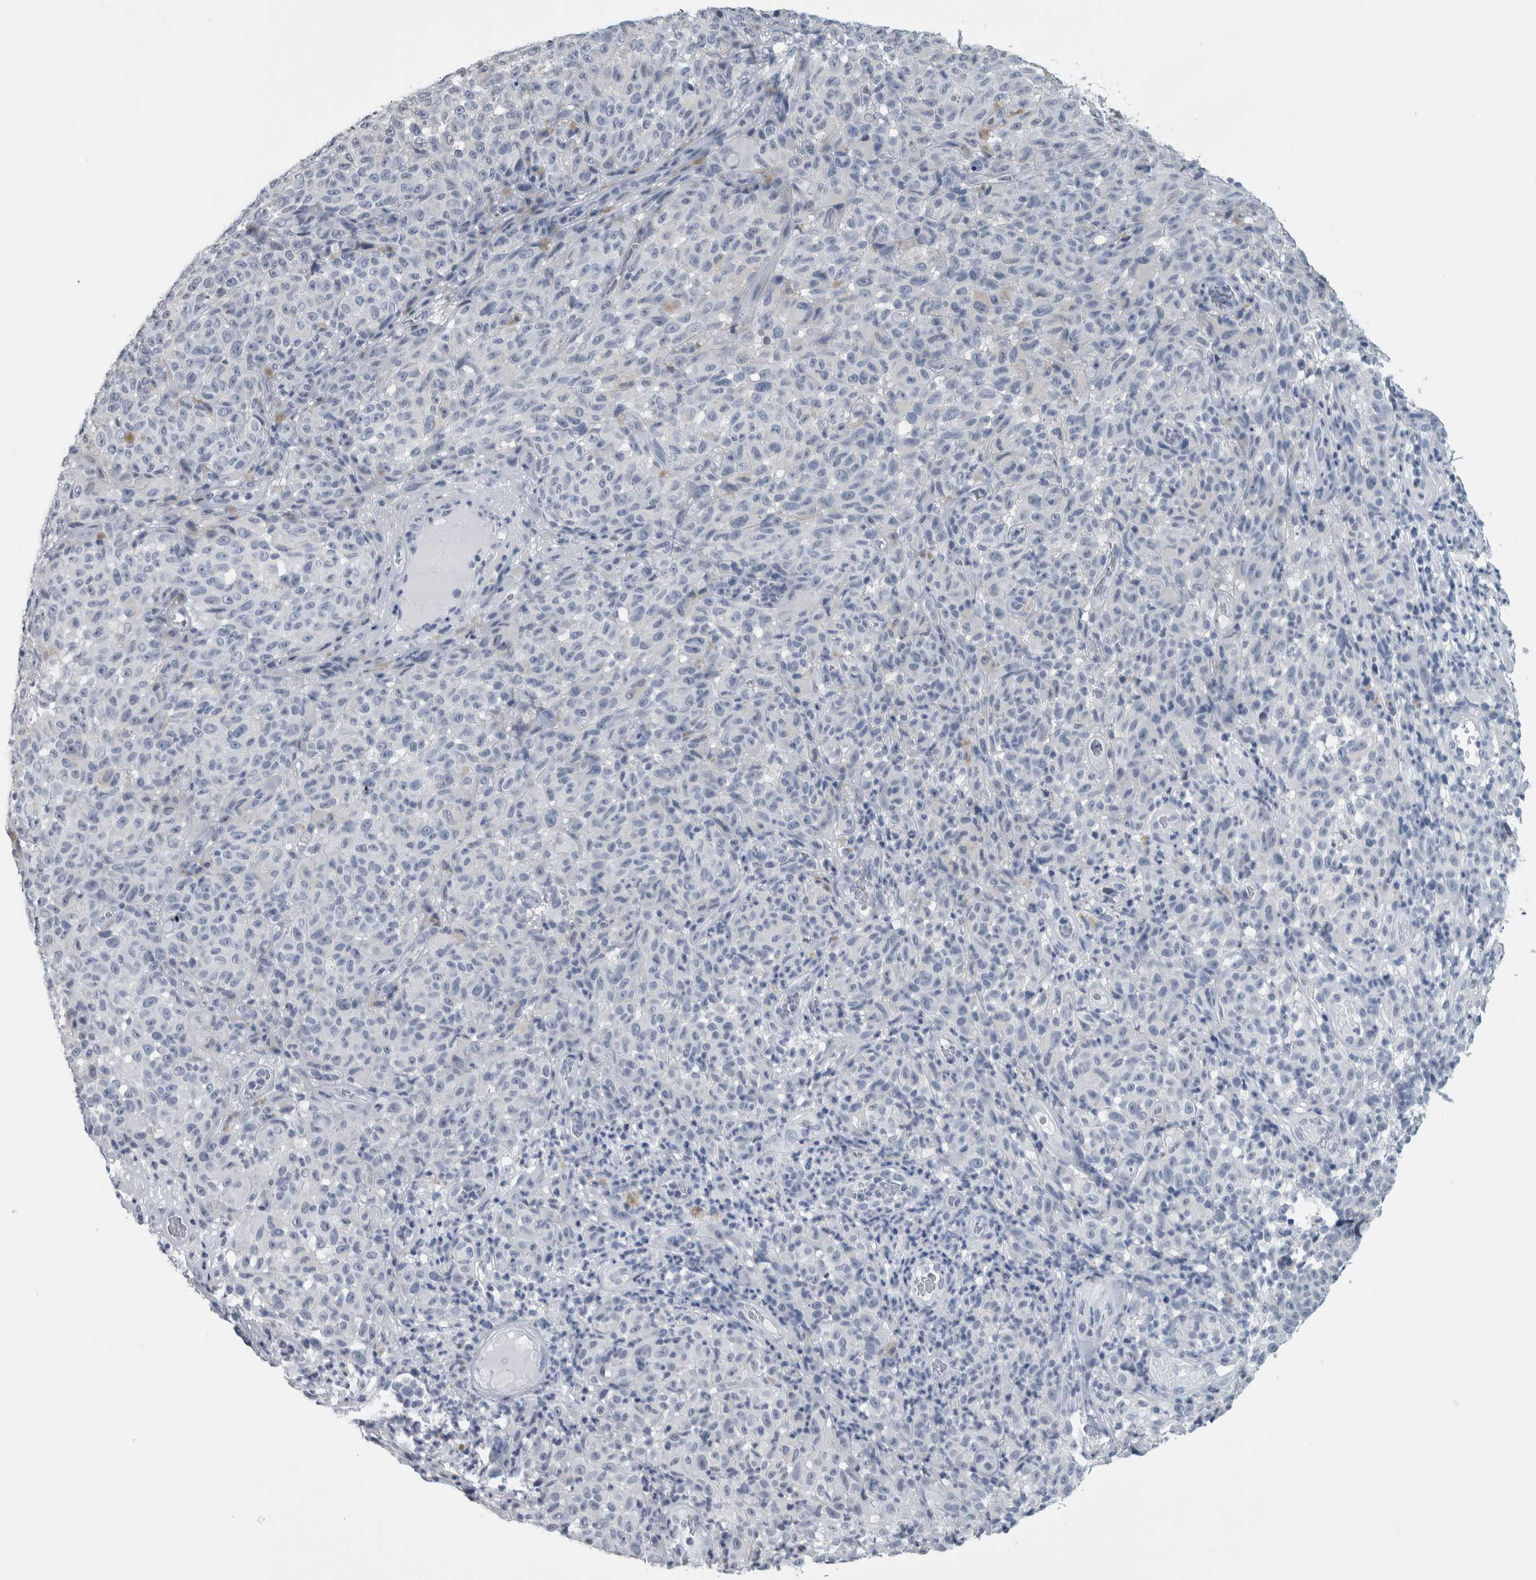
{"staining": {"intensity": "negative", "quantity": "none", "location": "none"}, "tissue": "melanoma", "cell_type": "Tumor cells", "image_type": "cancer", "snomed": [{"axis": "morphology", "description": "Malignant melanoma, NOS"}, {"axis": "topography", "description": "Skin"}], "caption": "Immunohistochemistry photomicrograph of neoplastic tissue: human melanoma stained with DAB shows no significant protein positivity in tumor cells. (Brightfield microscopy of DAB immunohistochemistry (IHC) at high magnification).", "gene": "CDH17", "patient": {"sex": "female", "age": 82}}